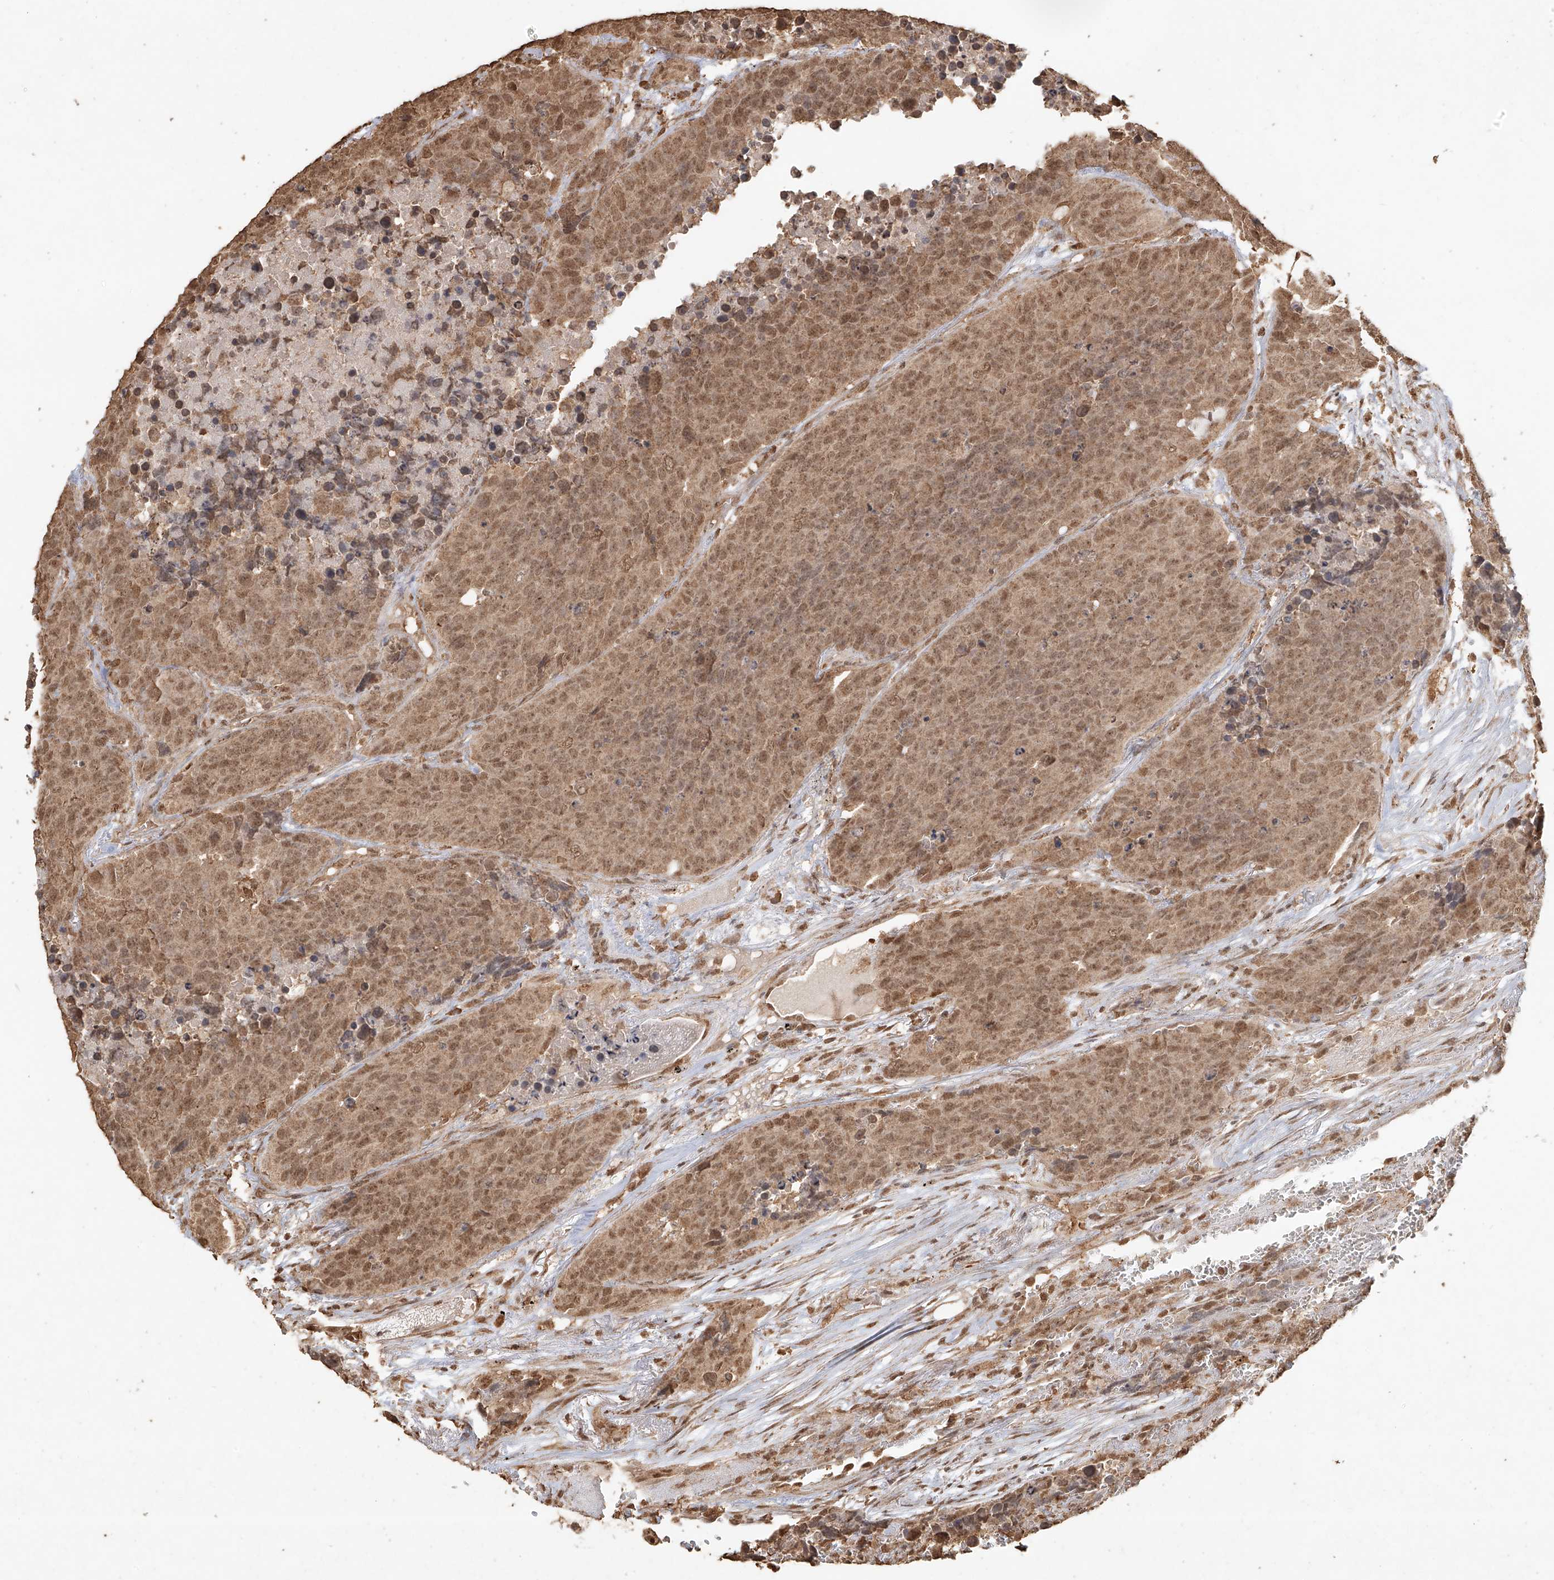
{"staining": {"intensity": "moderate", "quantity": ">75%", "location": "cytoplasmic/membranous,nuclear"}, "tissue": "carcinoid", "cell_type": "Tumor cells", "image_type": "cancer", "snomed": [{"axis": "morphology", "description": "Carcinoid, malignant, NOS"}, {"axis": "topography", "description": "Lung"}], "caption": "High-power microscopy captured an immunohistochemistry image of carcinoid, revealing moderate cytoplasmic/membranous and nuclear staining in about >75% of tumor cells.", "gene": "TIGAR", "patient": {"sex": "male", "age": 60}}